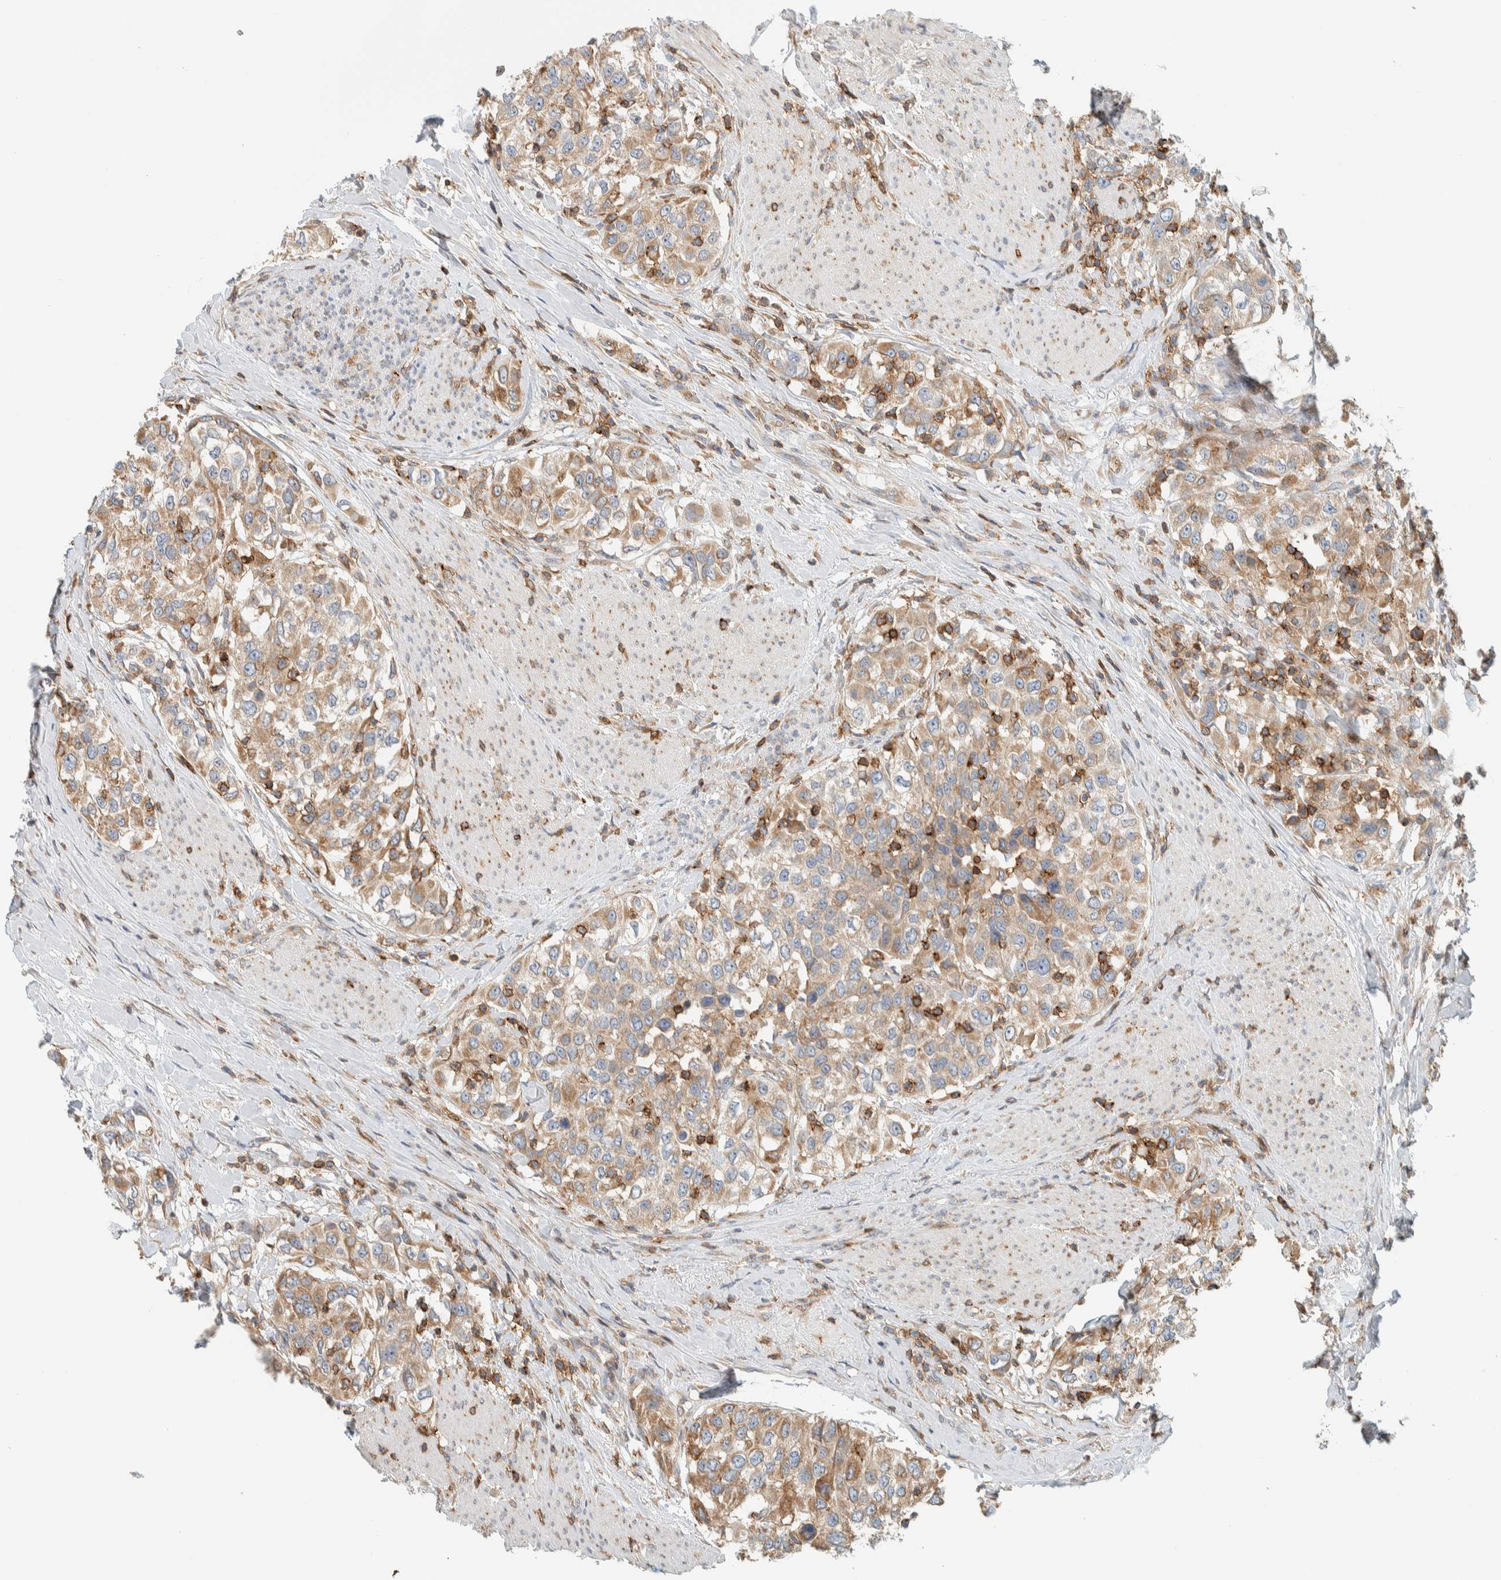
{"staining": {"intensity": "moderate", "quantity": ">75%", "location": "cytoplasmic/membranous"}, "tissue": "urothelial cancer", "cell_type": "Tumor cells", "image_type": "cancer", "snomed": [{"axis": "morphology", "description": "Urothelial carcinoma, High grade"}, {"axis": "topography", "description": "Urinary bladder"}], "caption": "Moderate cytoplasmic/membranous expression for a protein is identified in approximately >75% of tumor cells of high-grade urothelial carcinoma using immunohistochemistry (IHC).", "gene": "CCDC57", "patient": {"sex": "female", "age": 80}}